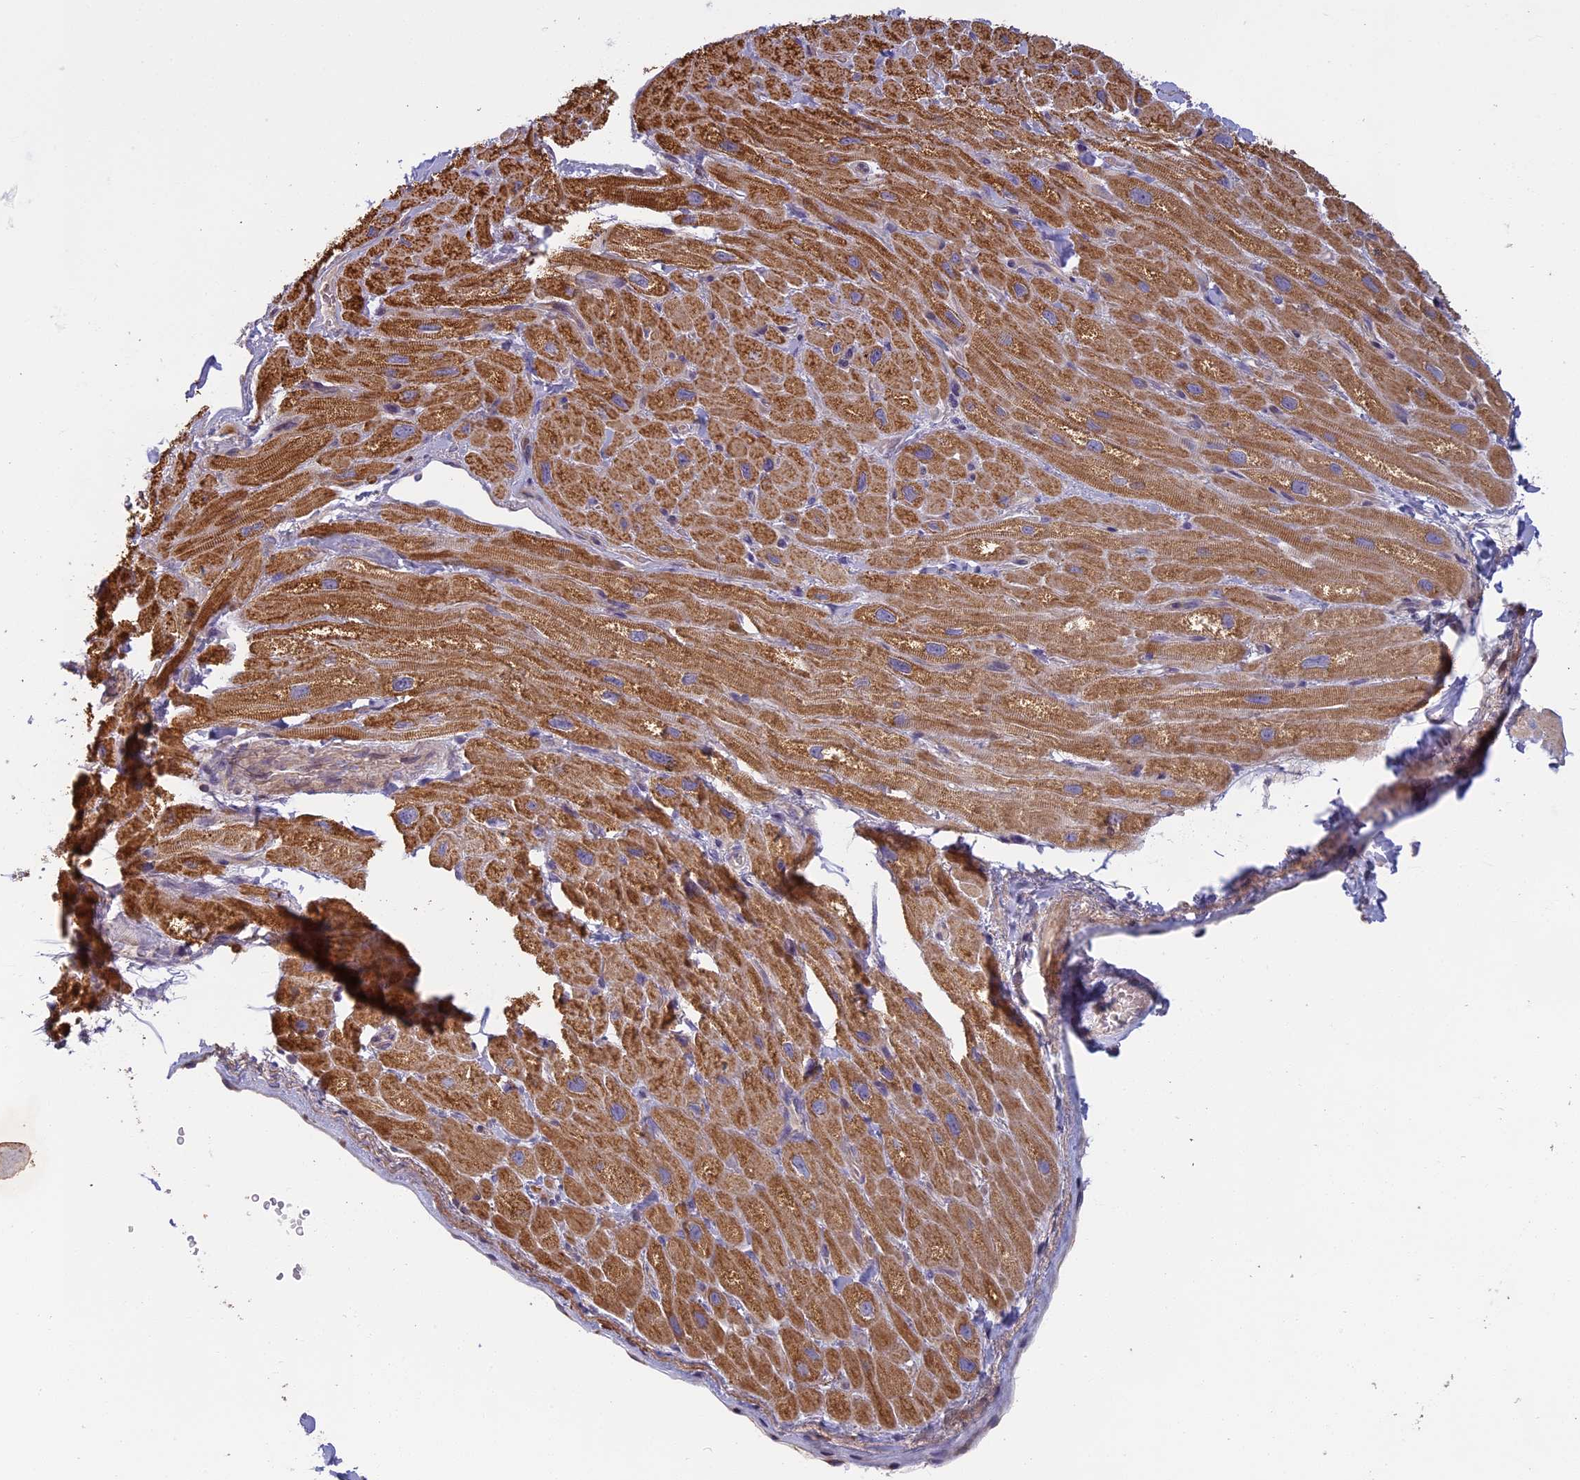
{"staining": {"intensity": "moderate", "quantity": ">75%", "location": "cytoplasmic/membranous"}, "tissue": "heart muscle", "cell_type": "Cardiomyocytes", "image_type": "normal", "snomed": [{"axis": "morphology", "description": "Normal tissue, NOS"}, {"axis": "topography", "description": "Heart"}], "caption": "Cardiomyocytes display medium levels of moderate cytoplasmic/membranous staining in about >75% of cells in normal human heart muscle. Immunohistochemistry stains the protein in brown and the nuclei are stained blue.", "gene": "EDAR", "patient": {"sex": "male", "age": 65}}